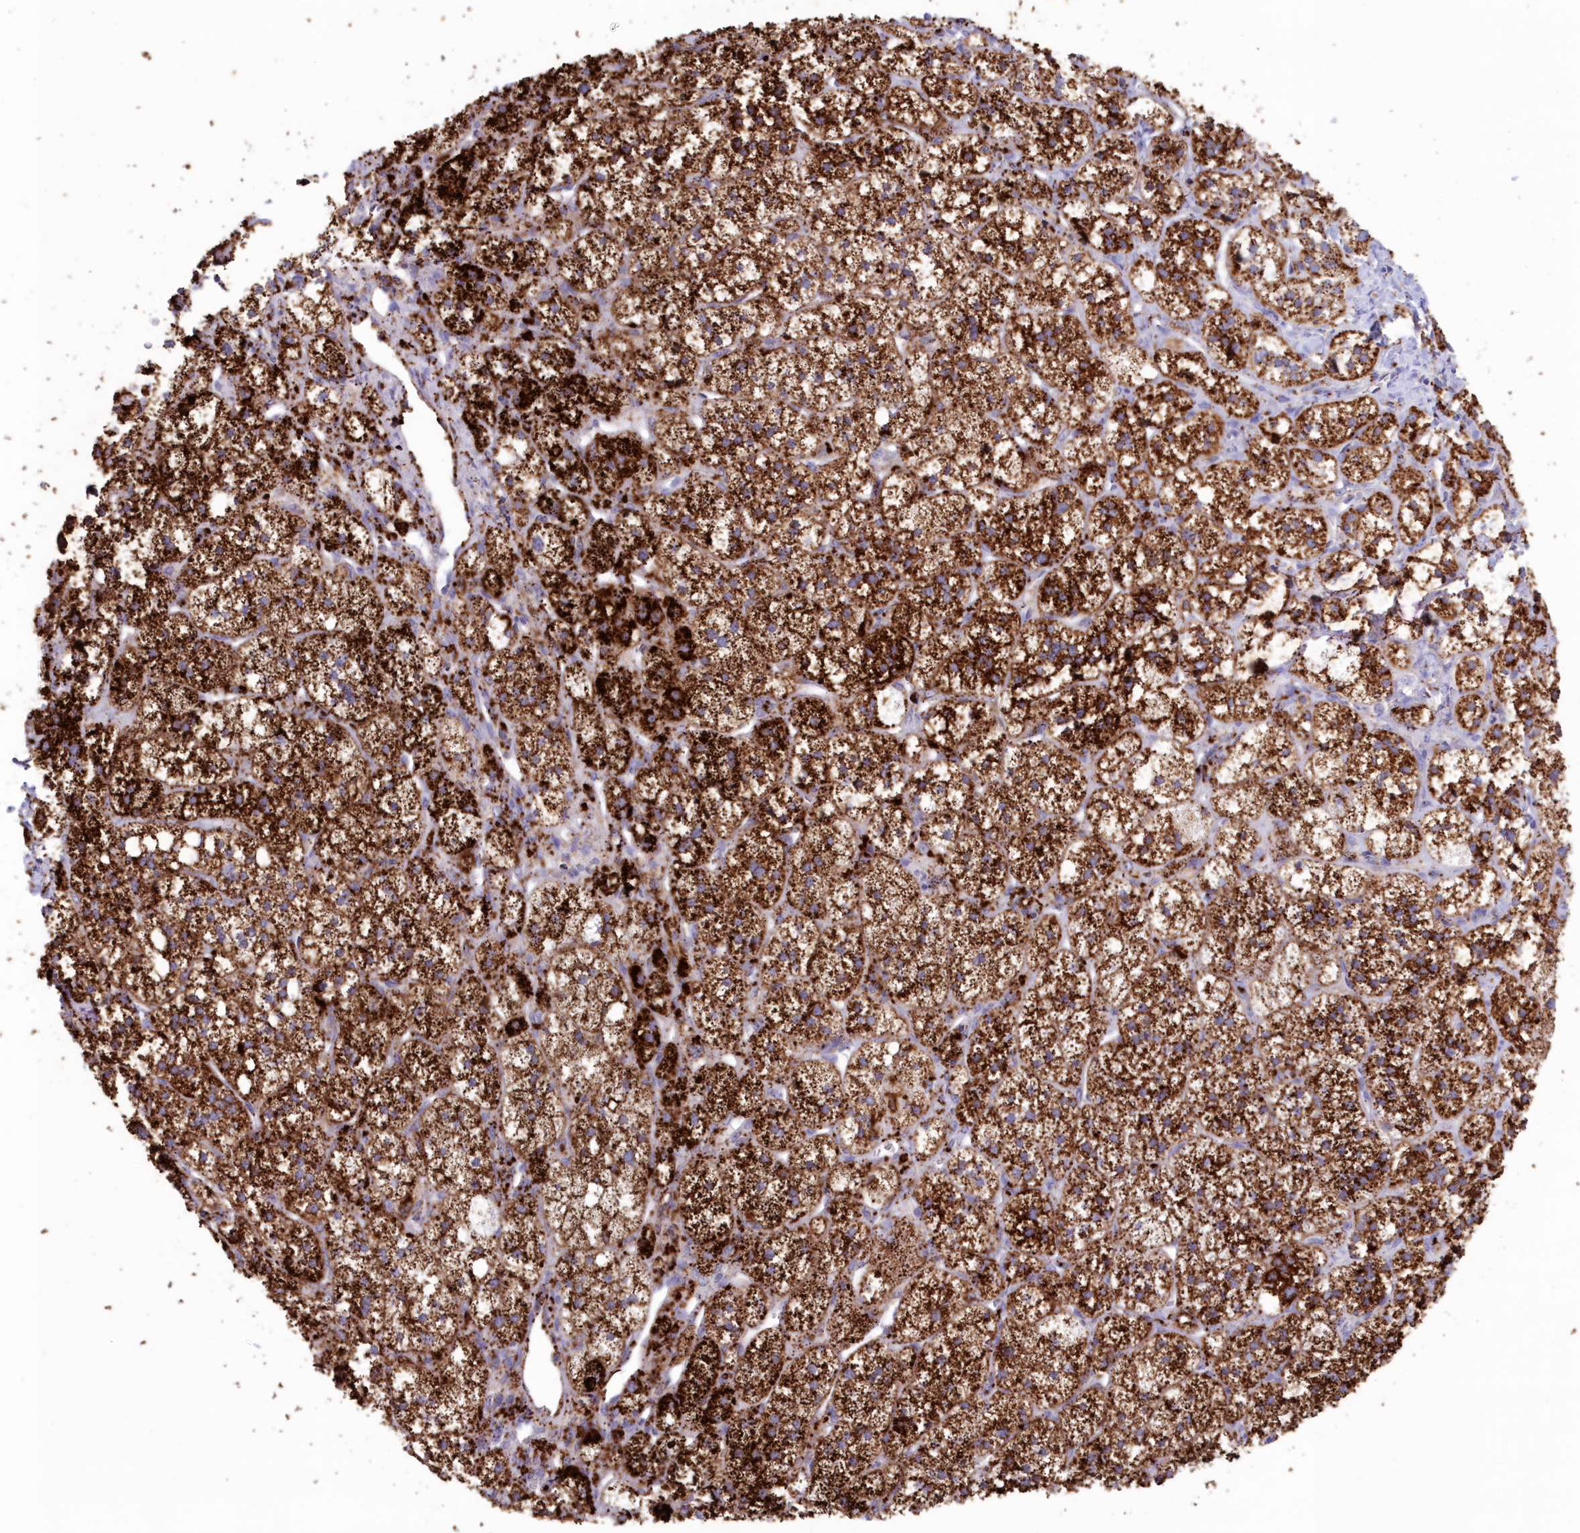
{"staining": {"intensity": "strong", "quantity": ">75%", "location": "cytoplasmic/membranous"}, "tissue": "adrenal gland", "cell_type": "Glandular cells", "image_type": "normal", "snomed": [{"axis": "morphology", "description": "Normal tissue, NOS"}, {"axis": "topography", "description": "Adrenal gland"}], "caption": "Immunohistochemistry of normal adrenal gland displays high levels of strong cytoplasmic/membranous positivity in about >75% of glandular cells.", "gene": "TPP1", "patient": {"sex": "male", "age": 61}}